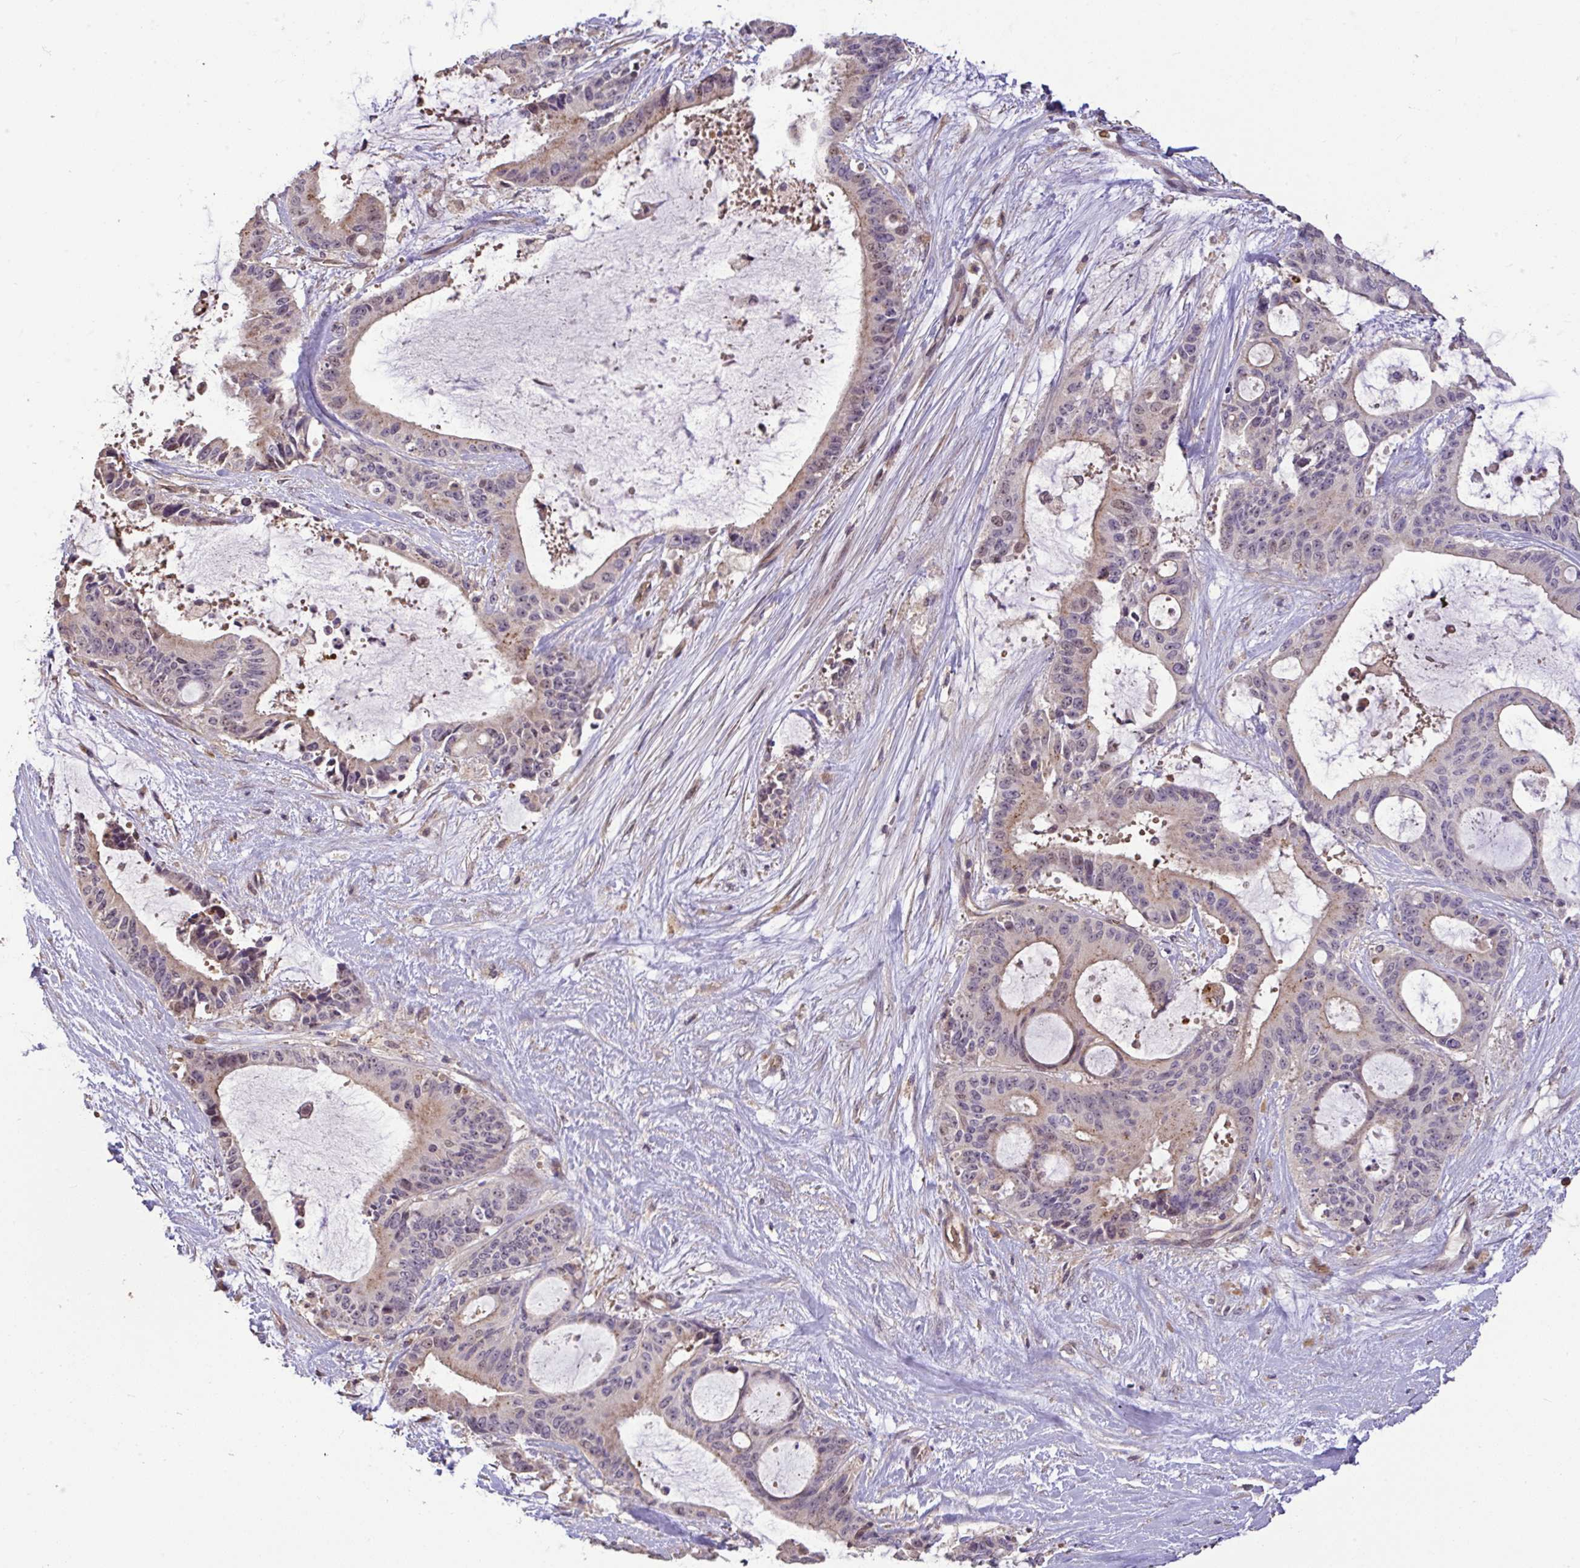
{"staining": {"intensity": "weak", "quantity": "<25%", "location": "cytoplasmic/membranous"}, "tissue": "liver cancer", "cell_type": "Tumor cells", "image_type": "cancer", "snomed": [{"axis": "morphology", "description": "Normal tissue, NOS"}, {"axis": "morphology", "description": "Cholangiocarcinoma"}, {"axis": "topography", "description": "Liver"}, {"axis": "topography", "description": "Peripheral nerve tissue"}], "caption": "Tumor cells show no significant positivity in liver cancer.", "gene": "C1QTNF9B", "patient": {"sex": "female", "age": 73}}